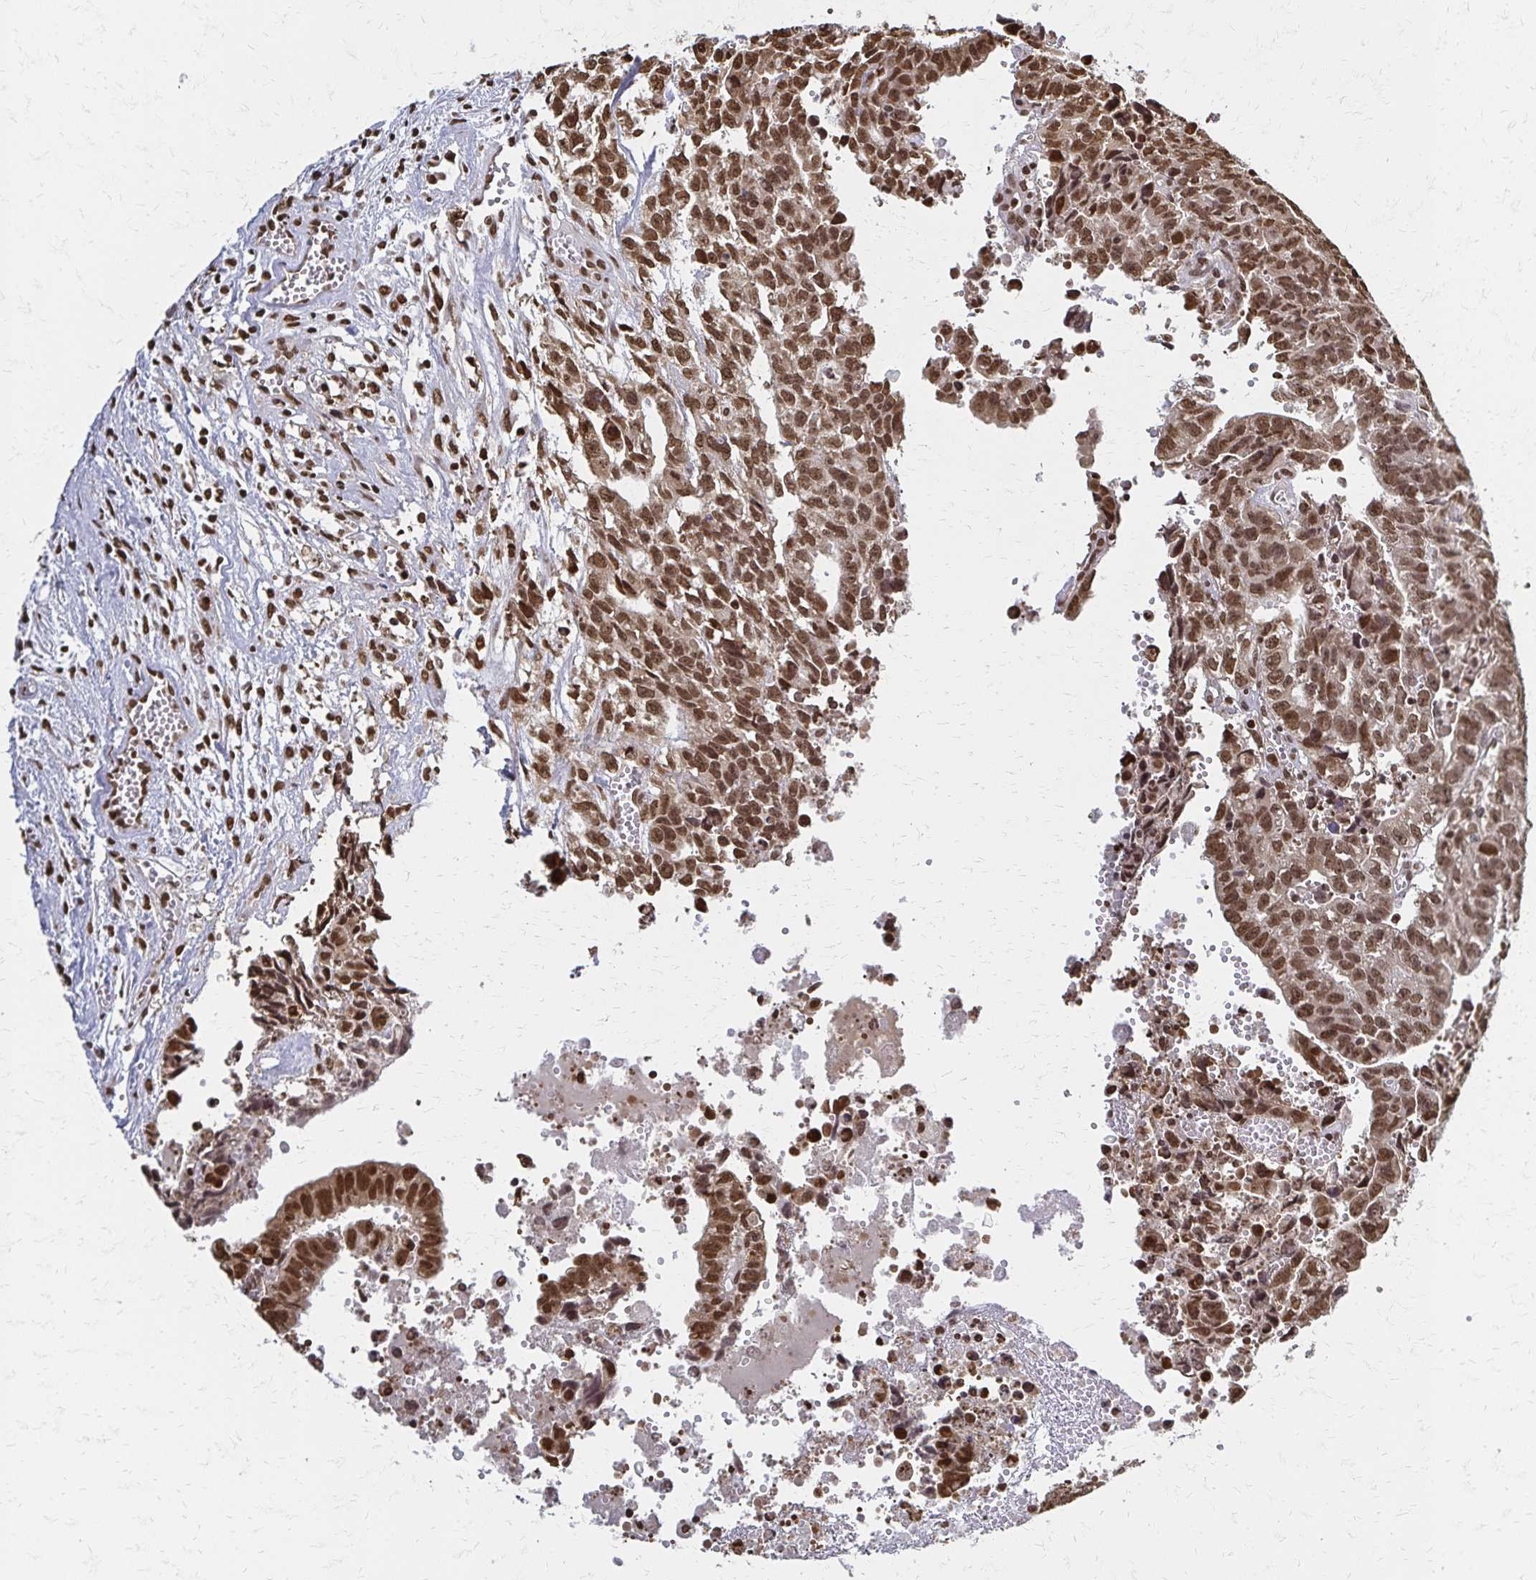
{"staining": {"intensity": "moderate", "quantity": ">75%", "location": "nuclear"}, "tissue": "testis cancer", "cell_type": "Tumor cells", "image_type": "cancer", "snomed": [{"axis": "morphology", "description": "Carcinoma, Embryonal, NOS"}, {"axis": "morphology", "description": "Teratoma, malignant, NOS"}, {"axis": "topography", "description": "Testis"}], "caption": "This photomicrograph reveals teratoma (malignant) (testis) stained with immunohistochemistry (IHC) to label a protein in brown. The nuclear of tumor cells show moderate positivity for the protein. Nuclei are counter-stained blue.", "gene": "HOXA9", "patient": {"sex": "male", "age": 24}}